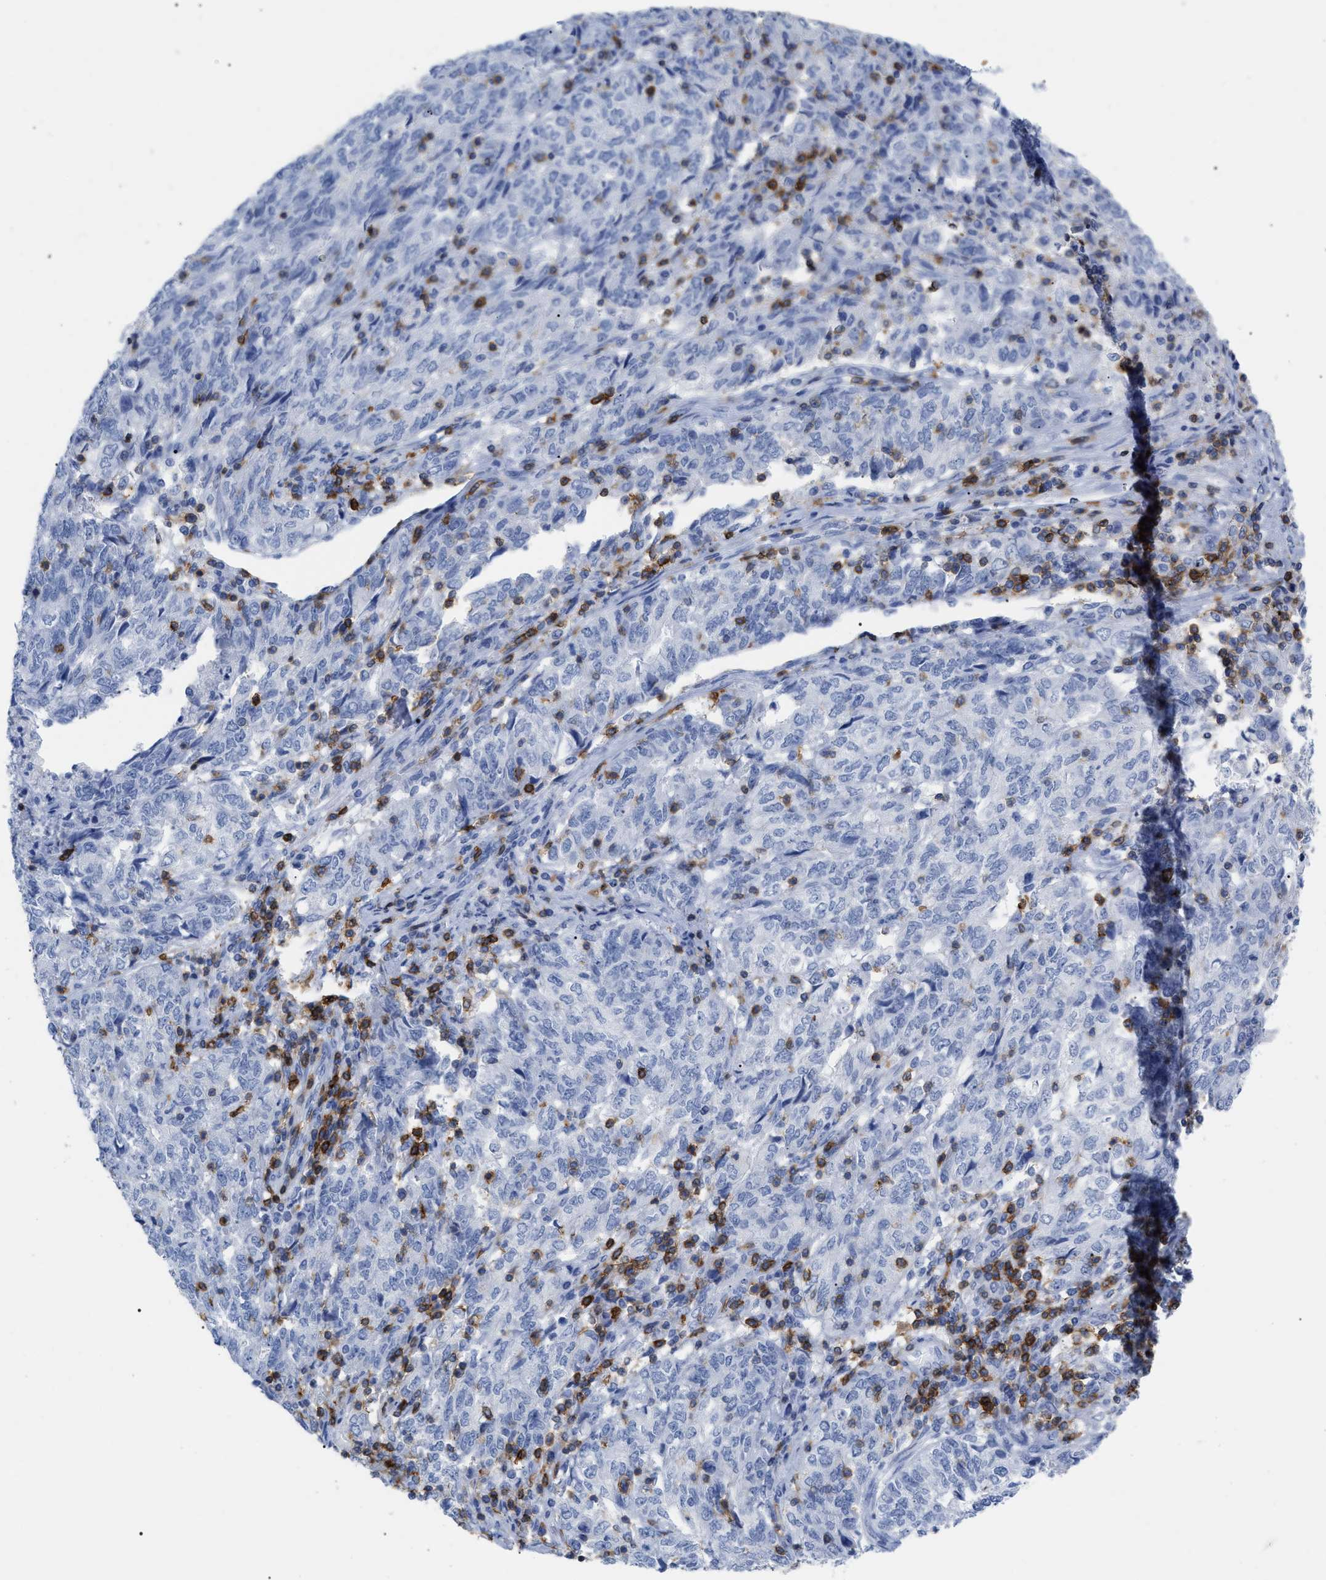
{"staining": {"intensity": "negative", "quantity": "none", "location": "none"}, "tissue": "endometrial cancer", "cell_type": "Tumor cells", "image_type": "cancer", "snomed": [{"axis": "morphology", "description": "Adenocarcinoma, NOS"}, {"axis": "topography", "description": "Endometrium"}], "caption": "IHC photomicrograph of endometrial cancer (adenocarcinoma) stained for a protein (brown), which shows no staining in tumor cells. (Immunohistochemistry (ihc), brightfield microscopy, high magnification).", "gene": "CD5", "patient": {"sex": "female", "age": 80}}